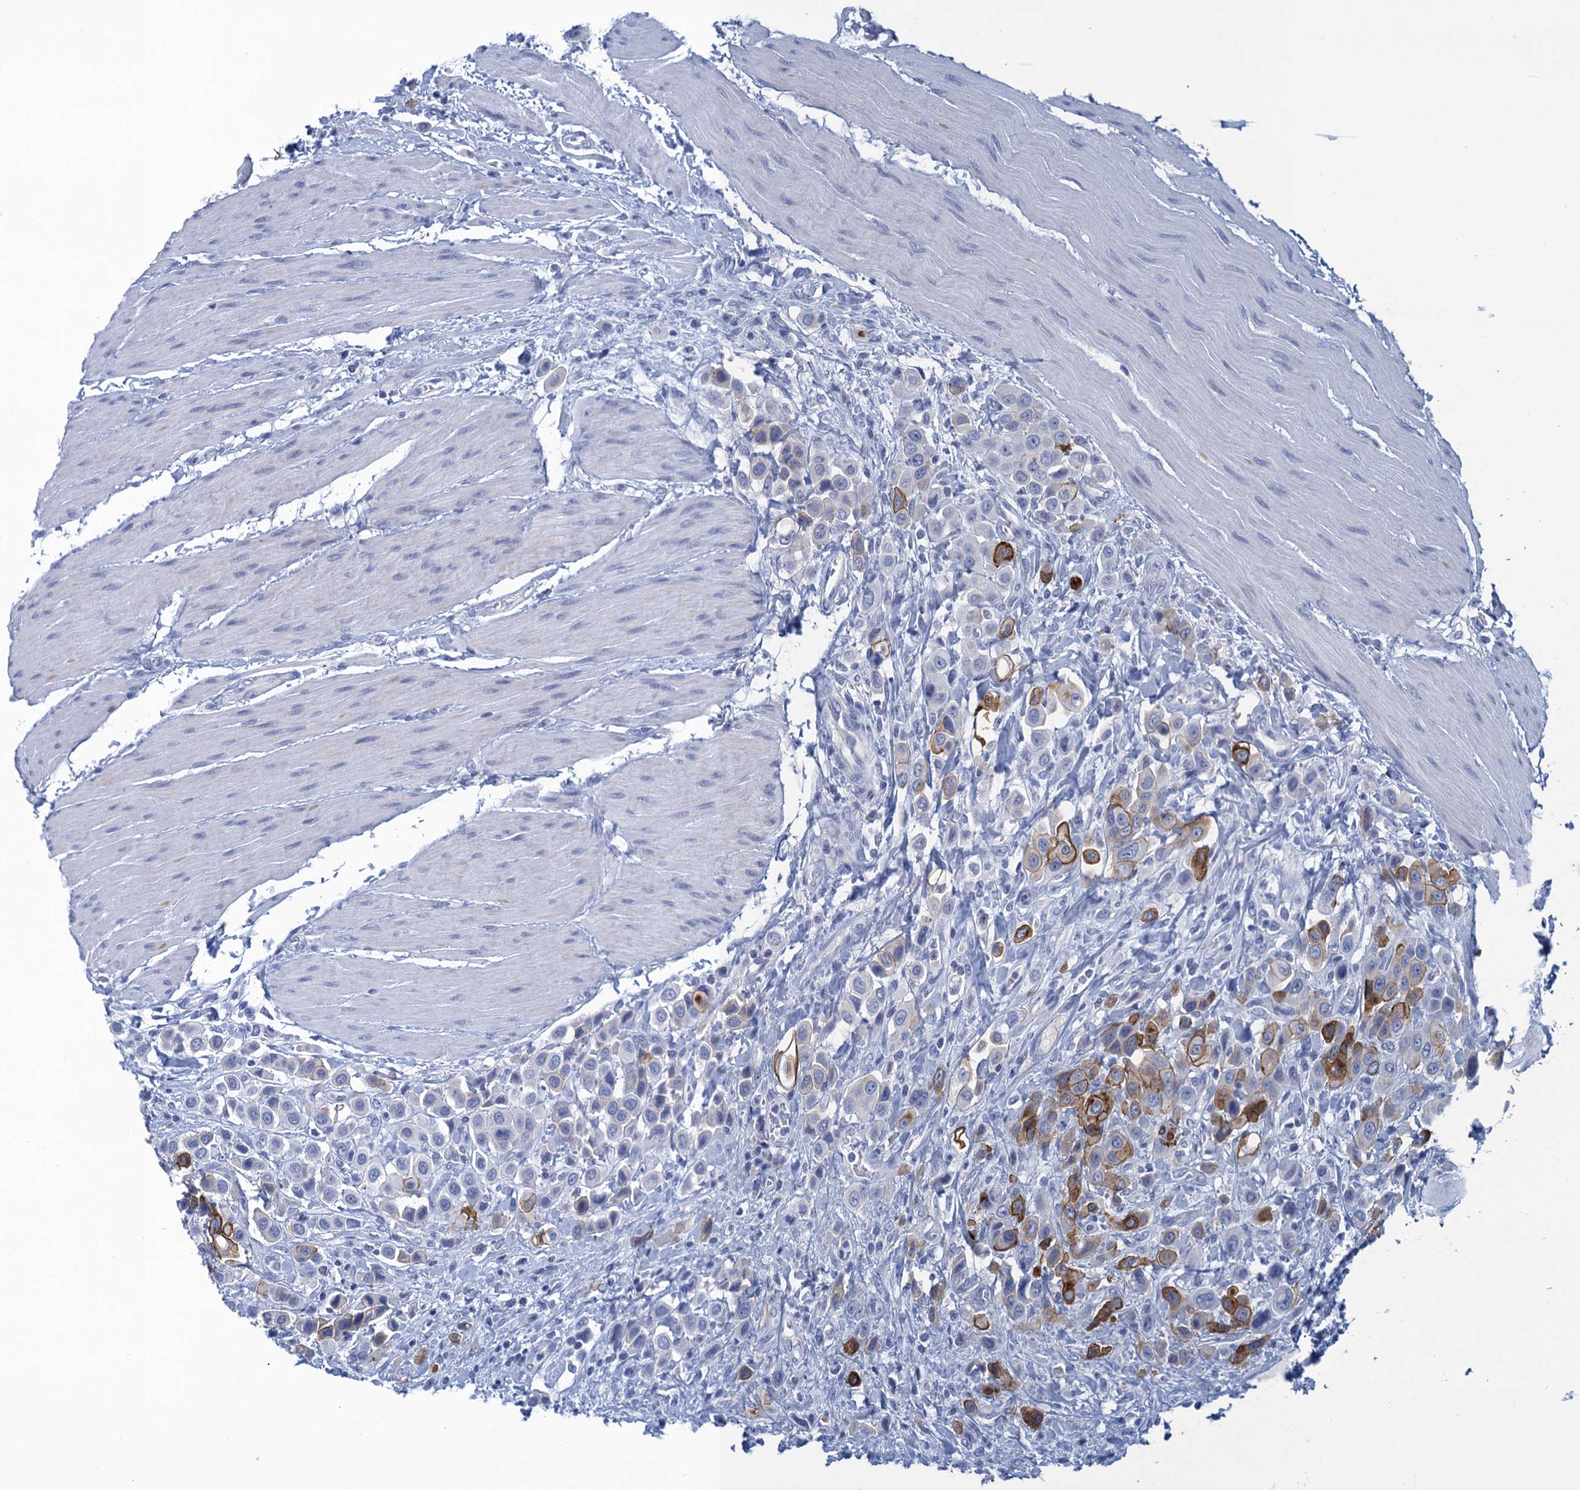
{"staining": {"intensity": "strong", "quantity": "<25%", "location": "cytoplasmic/membranous"}, "tissue": "urothelial cancer", "cell_type": "Tumor cells", "image_type": "cancer", "snomed": [{"axis": "morphology", "description": "Urothelial carcinoma, High grade"}, {"axis": "topography", "description": "Urinary bladder"}], "caption": "Tumor cells display medium levels of strong cytoplasmic/membranous expression in approximately <25% of cells in high-grade urothelial carcinoma.", "gene": "SCEL", "patient": {"sex": "male", "age": 50}}